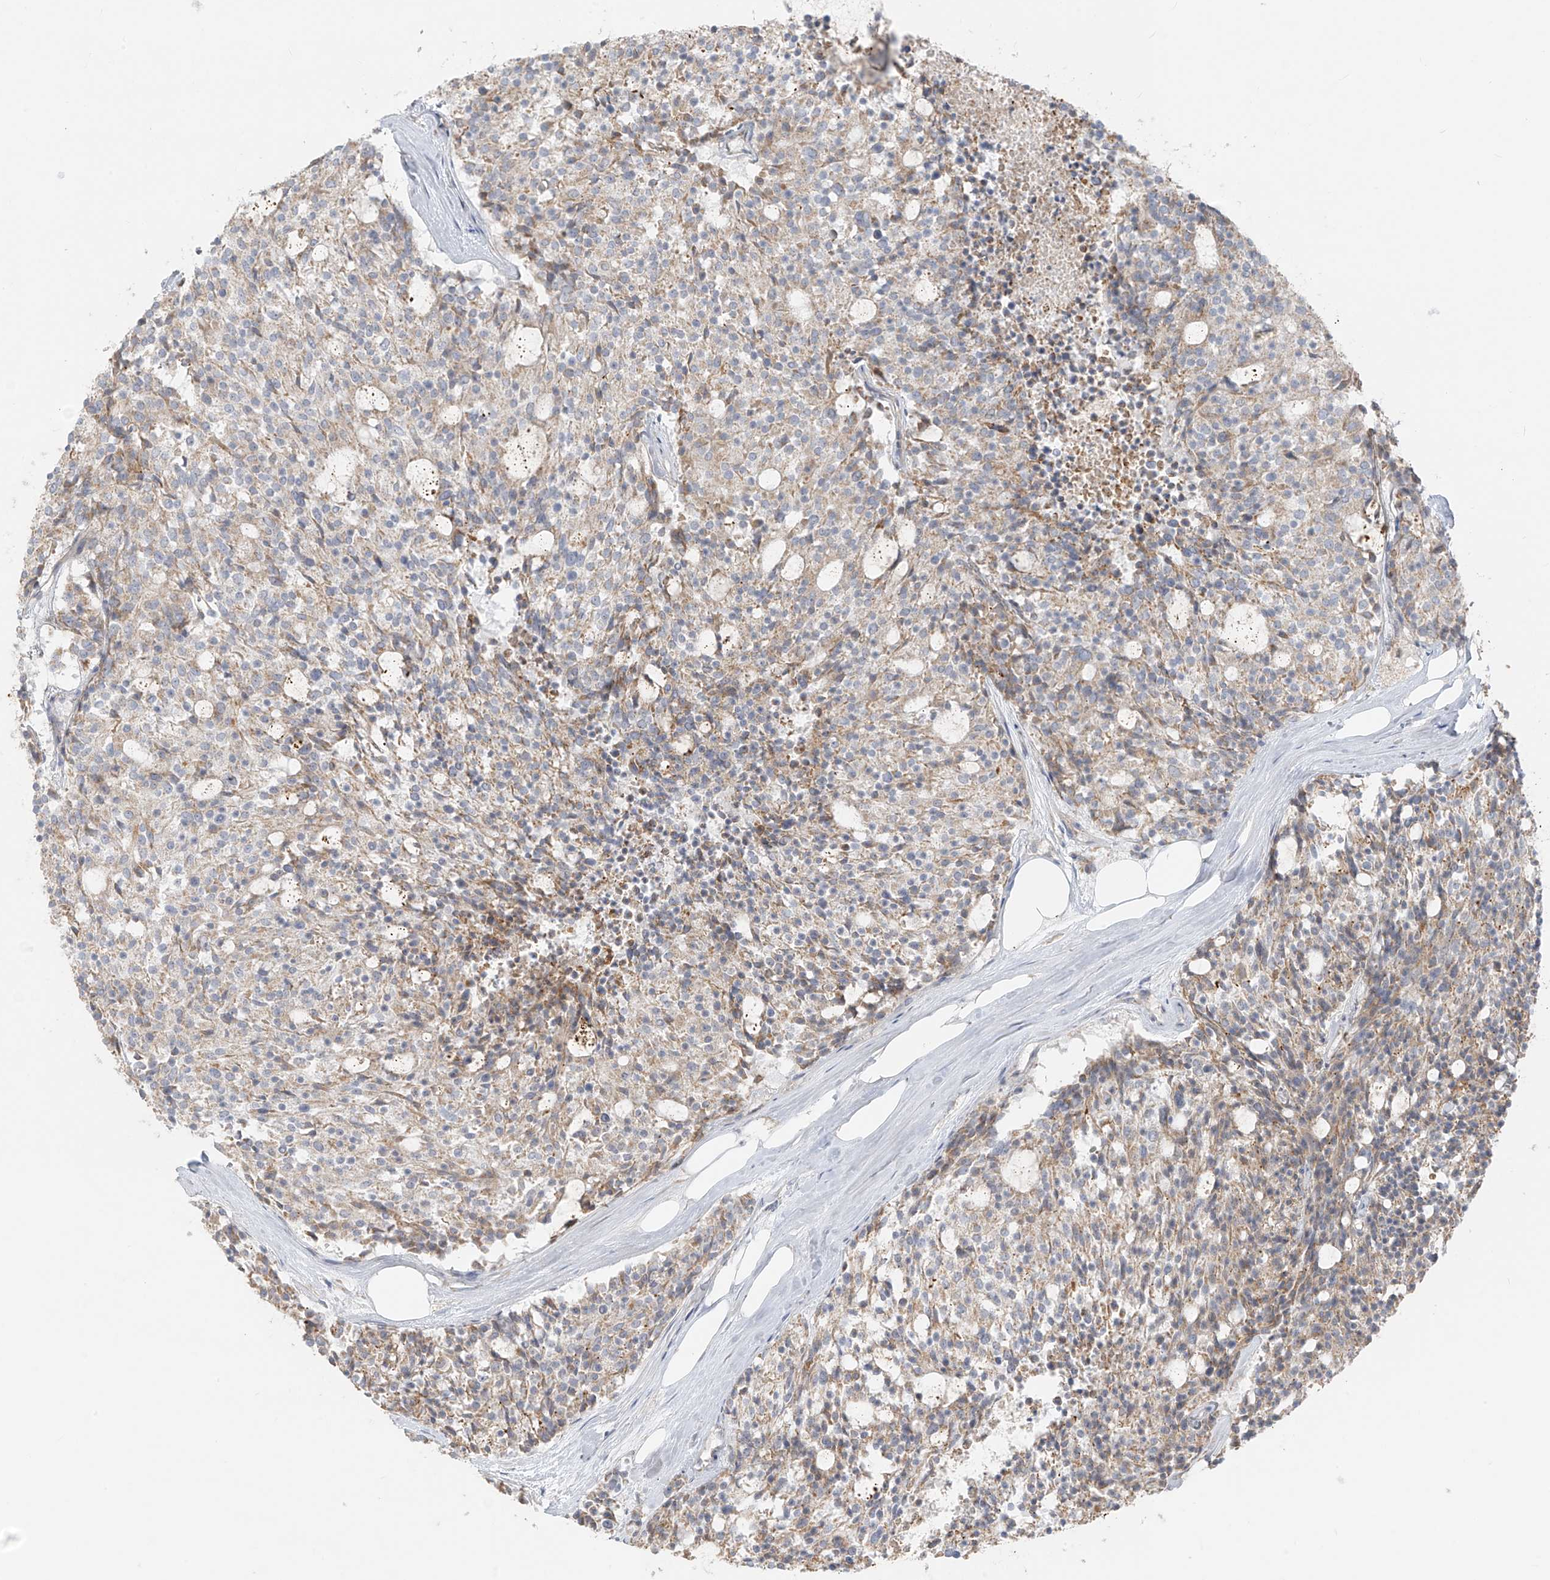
{"staining": {"intensity": "weak", "quantity": "25%-75%", "location": "cytoplasmic/membranous"}, "tissue": "carcinoid", "cell_type": "Tumor cells", "image_type": "cancer", "snomed": [{"axis": "morphology", "description": "Carcinoid, malignant, NOS"}, {"axis": "topography", "description": "Pancreas"}], "caption": "This micrograph demonstrates IHC staining of carcinoid, with low weak cytoplasmic/membranous staining in about 25%-75% of tumor cells.", "gene": "UST", "patient": {"sex": "female", "age": 54}}